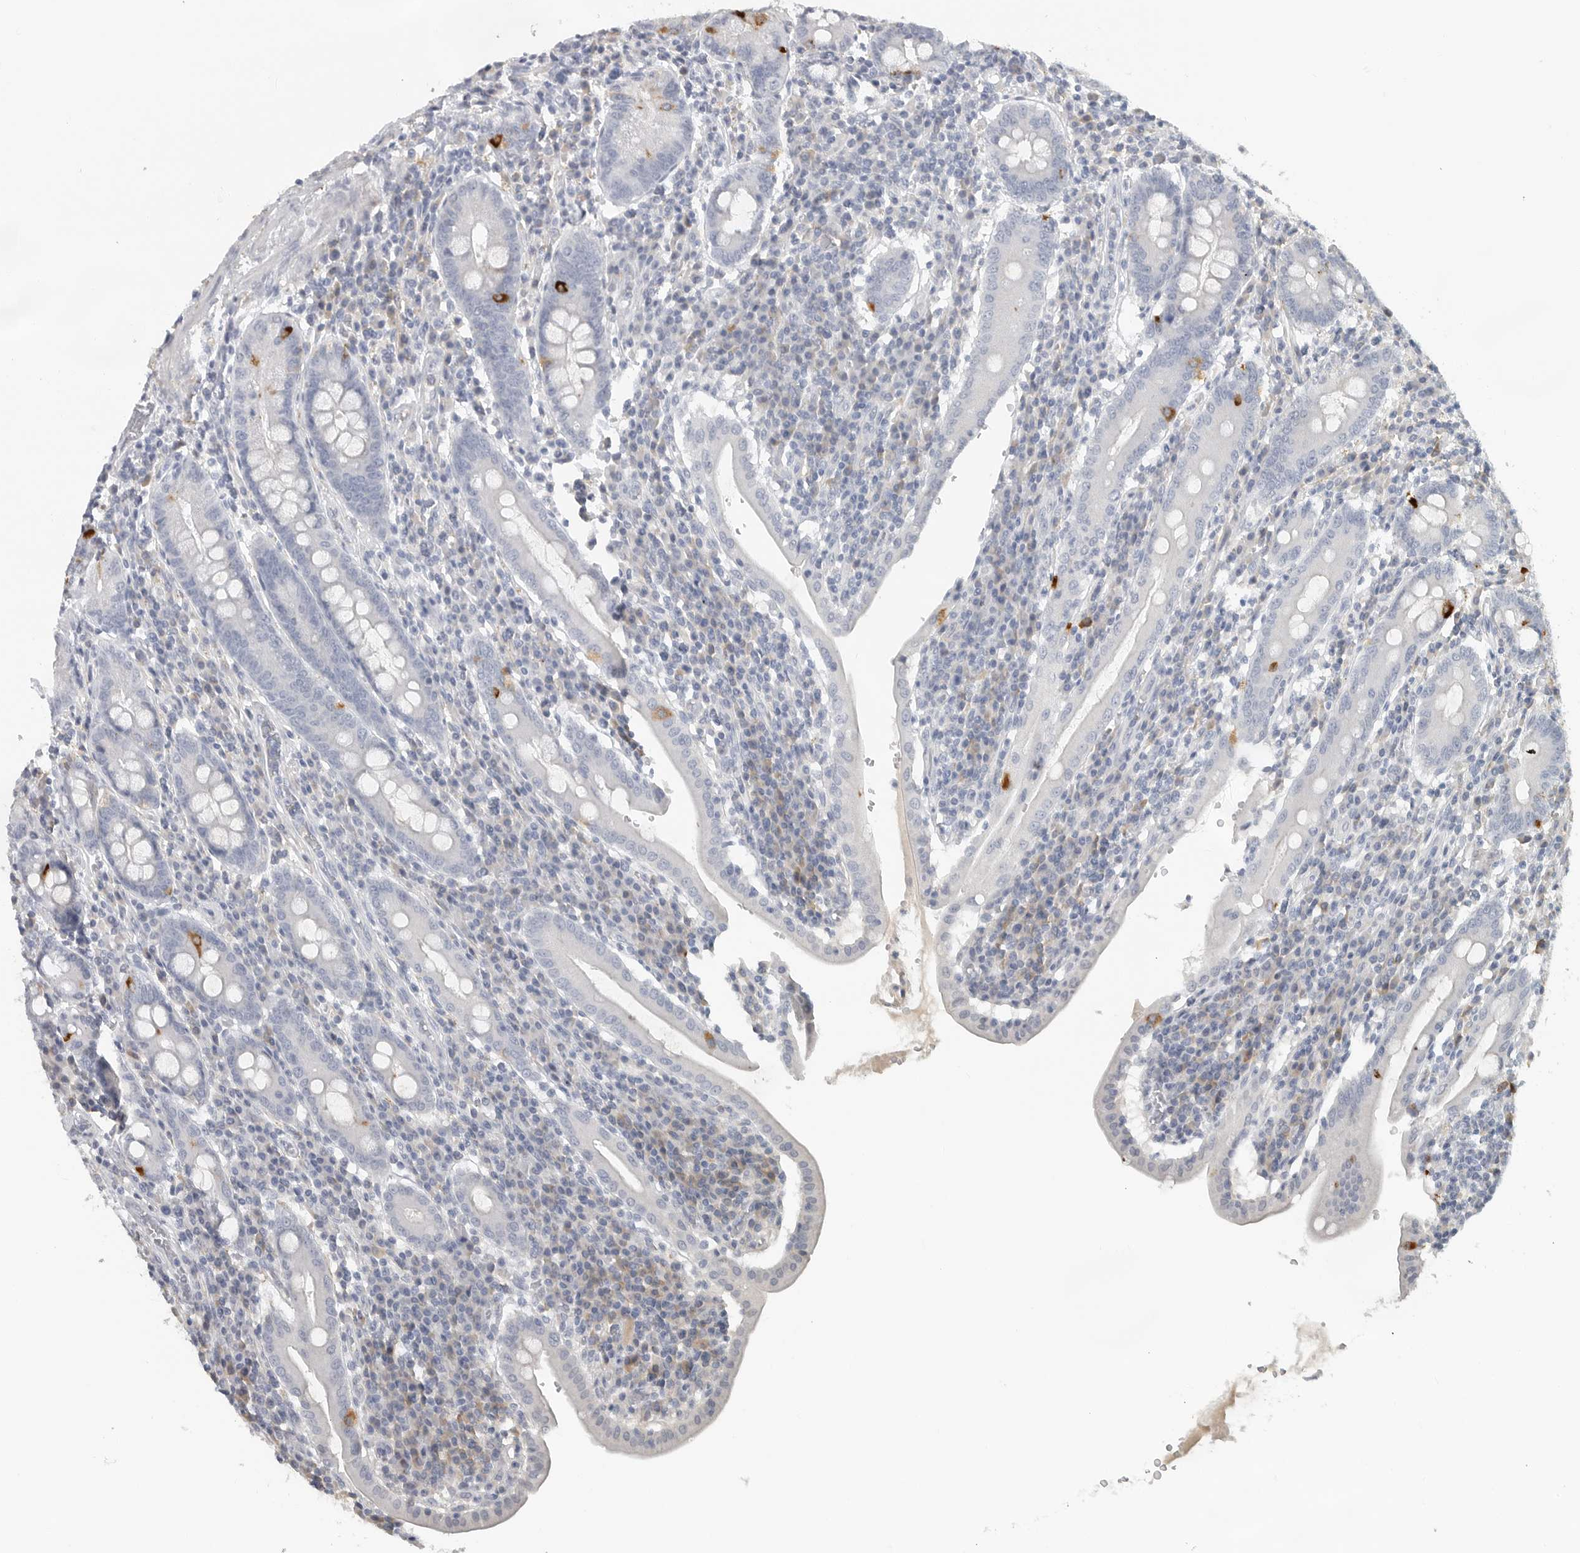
{"staining": {"intensity": "strong", "quantity": "<25%", "location": "cytoplasmic/membranous"}, "tissue": "duodenum", "cell_type": "Glandular cells", "image_type": "normal", "snomed": [{"axis": "morphology", "description": "Normal tissue, NOS"}, {"axis": "morphology", "description": "Adenocarcinoma, NOS"}, {"axis": "topography", "description": "Pancreas"}, {"axis": "topography", "description": "Duodenum"}], "caption": "Duodenum stained with a brown dye reveals strong cytoplasmic/membranous positive expression in about <25% of glandular cells.", "gene": "PAM", "patient": {"sex": "male", "age": 50}}